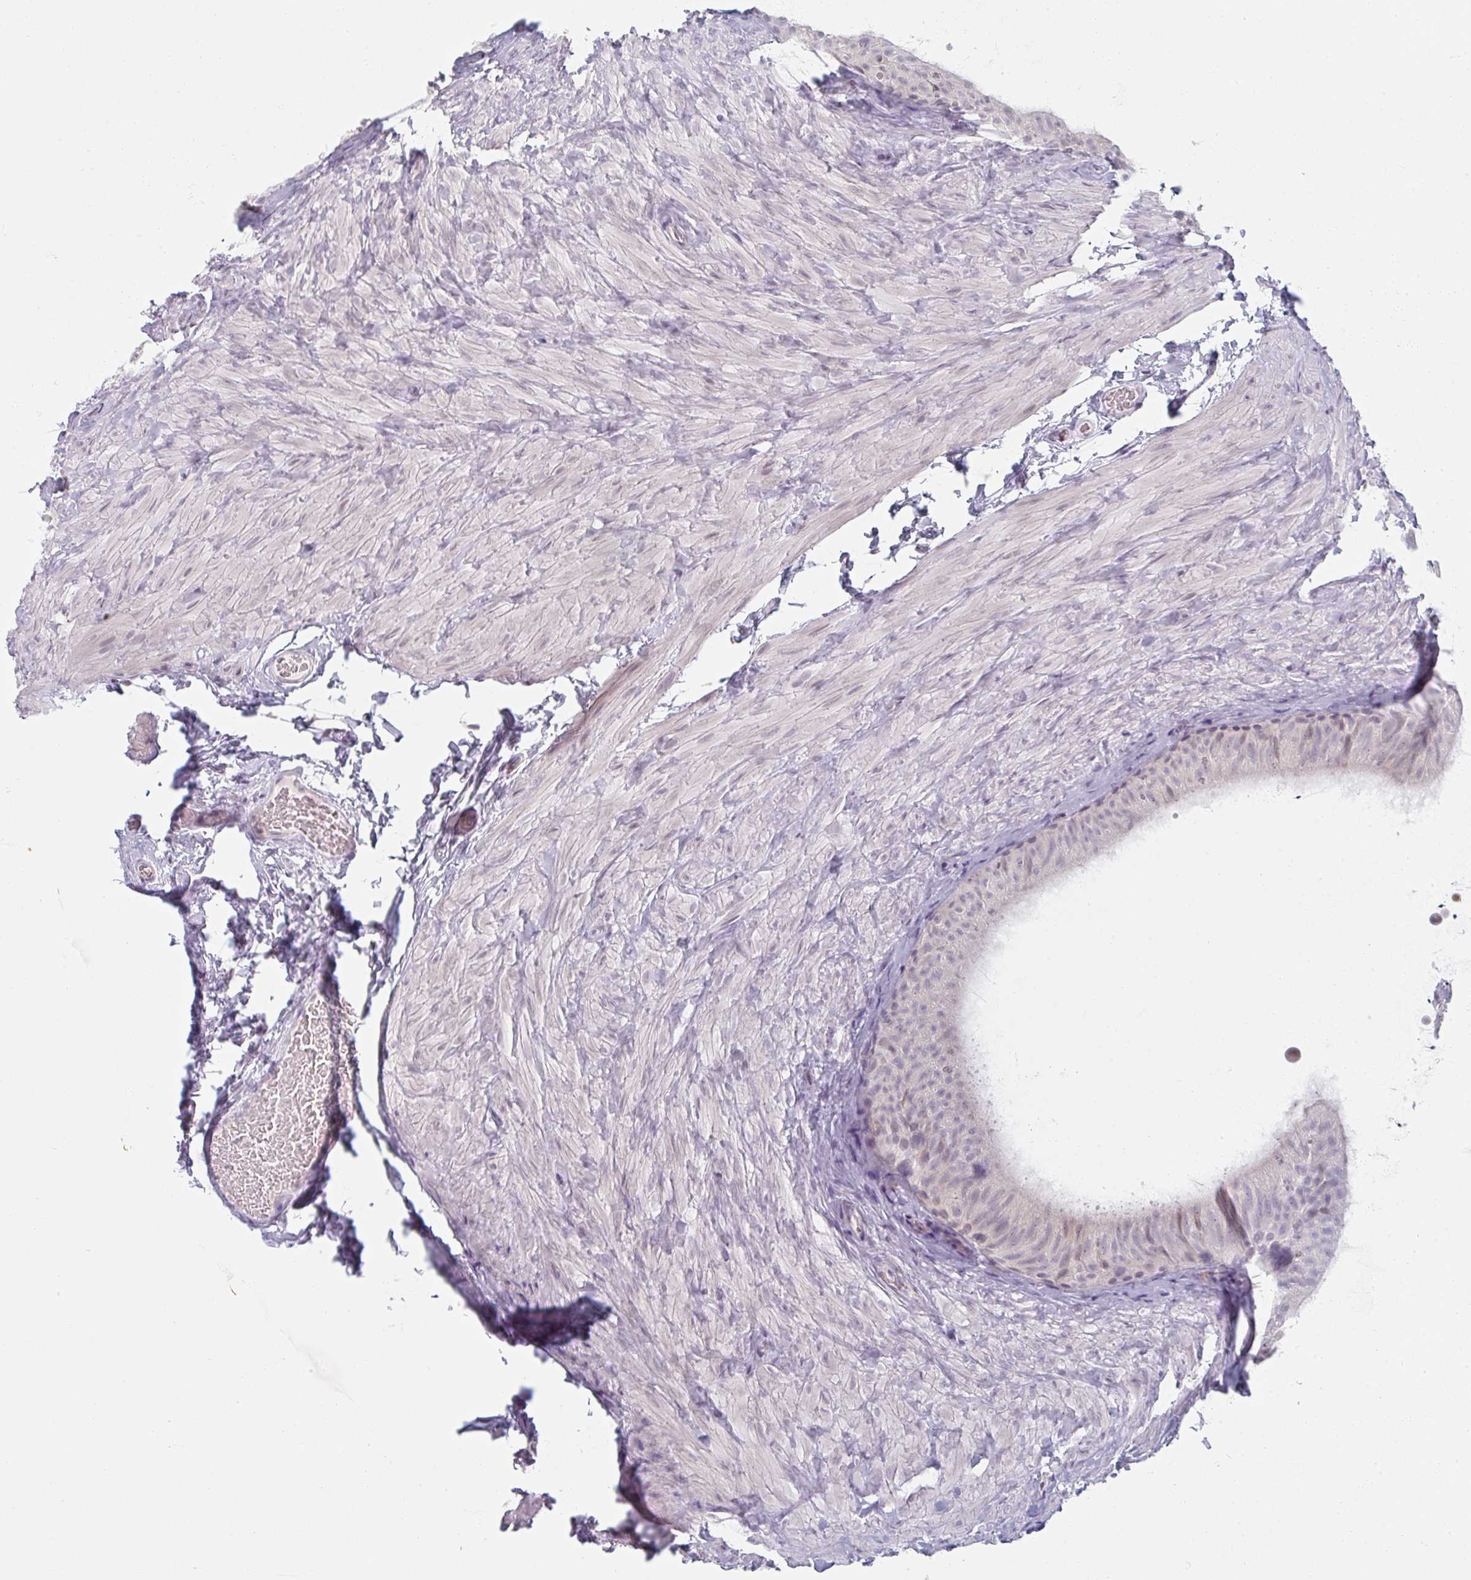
{"staining": {"intensity": "negative", "quantity": "none", "location": "none"}, "tissue": "epididymis", "cell_type": "Glandular cells", "image_type": "normal", "snomed": [{"axis": "morphology", "description": "Normal tissue, NOS"}, {"axis": "topography", "description": "Epididymis, spermatic cord, NOS"}, {"axis": "topography", "description": "Epididymis"}], "caption": "Immunohistochemistry (IHC) micrograph of unremarkable epididymis stained for a protein (brown), which shows no positivity in glandular cells. Brightfield microscopy of immunohistochemistry stained with DAB (3,3'-diaminobenzidine) (brown) and hematoxylin (blue), captured at high magnification.", "gene": "RBBP6", "patient": {"sex": "male", "age": 31}}